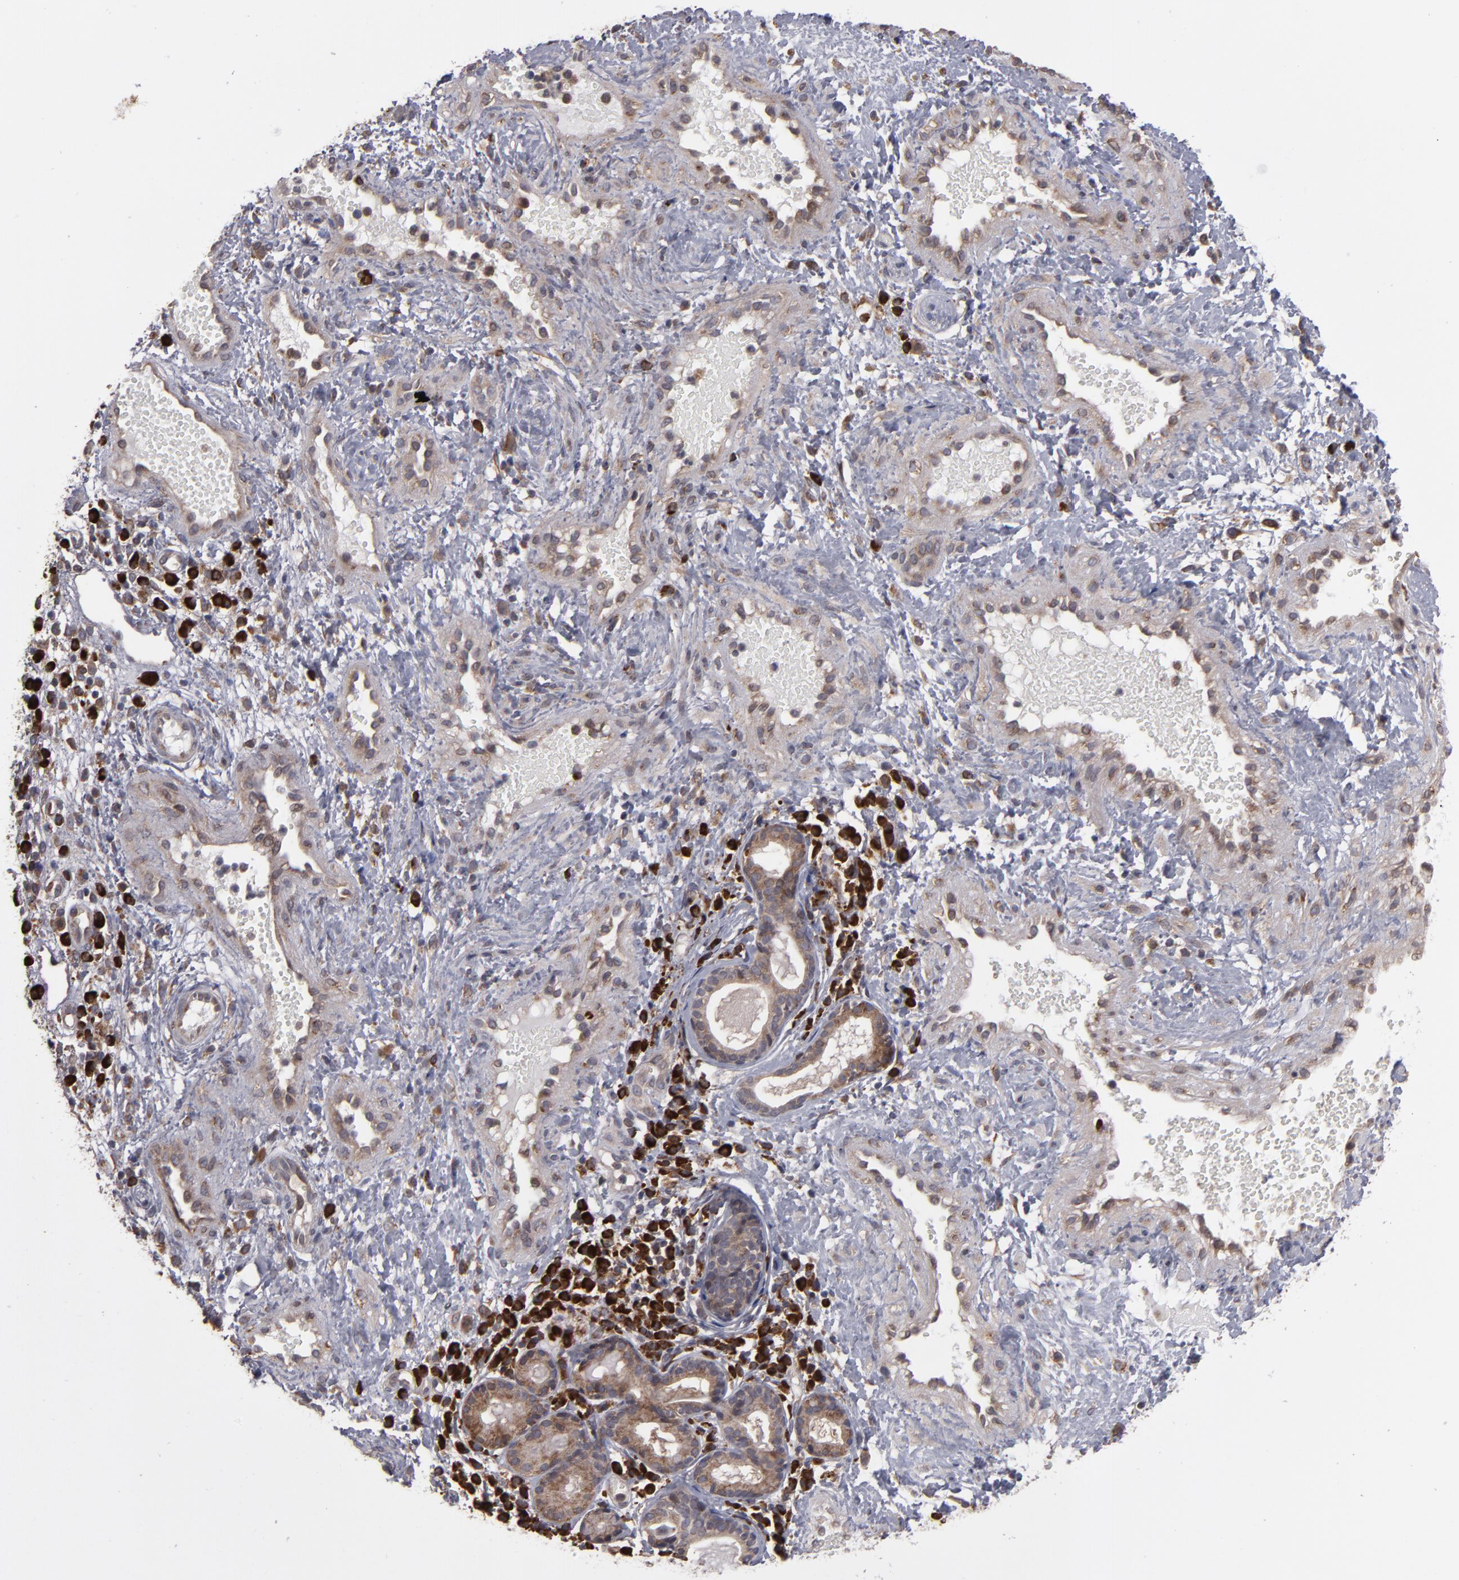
{"staining": {"intensity": "weak", "quantity": "25%-75%", "location": "cytoplasmic/membranous"}, "tissue": "nasopharynx", "cell_type": "Respiratory epithelial cells", "image_type": "normal", "snomed": [{"axis": "morphology", "description": "Normal tissue, NOS"}, {"axis": "morphology", "description": "Inflammation, NOS"}, {"axis": "morphology", "description": "Malignant melanoma, Metastatic site"}, {"axis": "topography", "description": "Nasopharynx"}], "caption": "Immunohistochemical staining of normal human nasopharynx exhibits weak cytoplasmic/membranous protein staining in about 25%-75% of respiratory epithelial cells. The protein is stained brown, and the nuclei are stained in blue (DAB (3,3'-diaminobenzidine) IHC with brightfield microscopy, high magnification).", "gene": "SND1", "patient": {"sex": "female", "age": 55}}